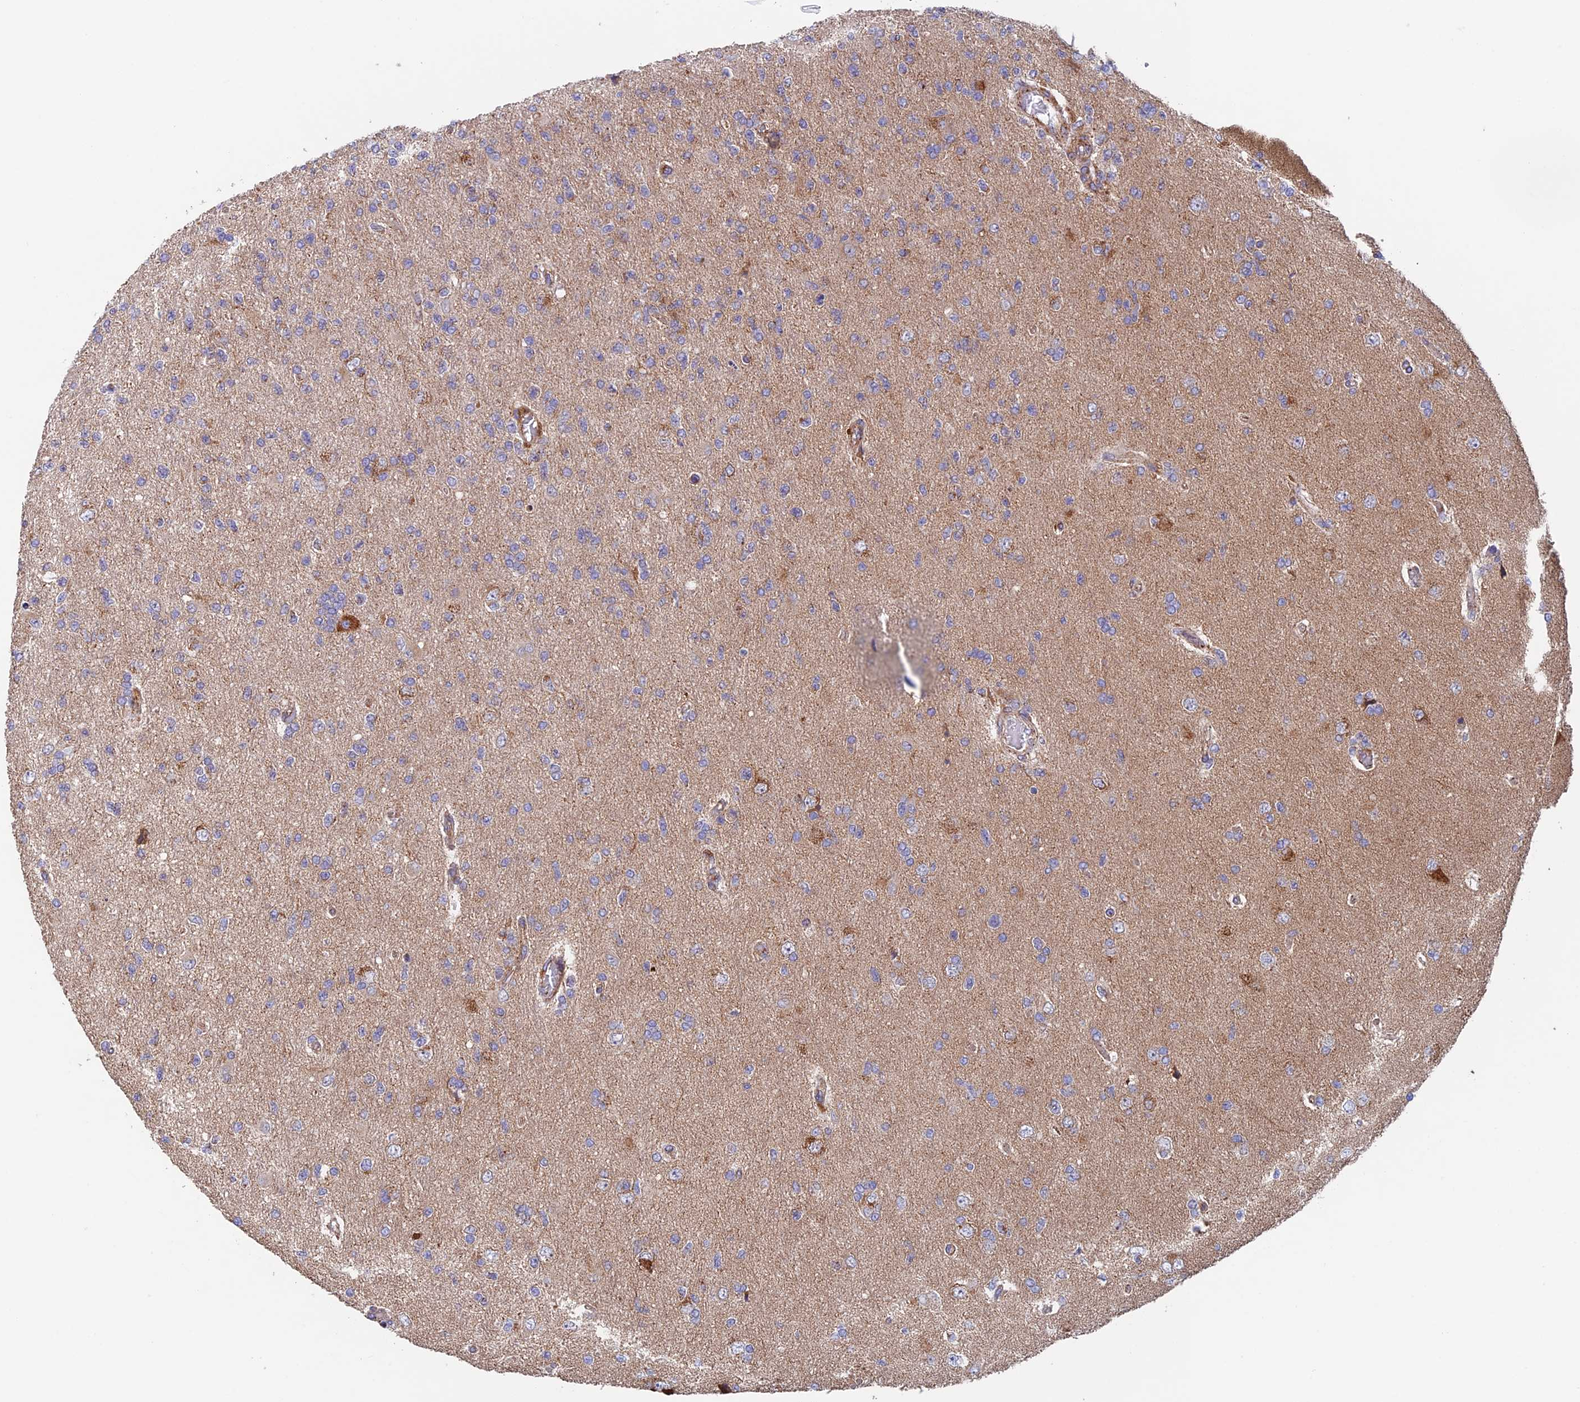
{"staining": {"intensity": "moderate", "quantity": "<25%", "location": "cytoplasmic/membranous"}, "tissue": "glioma", "cell_type": "Tumor cells", "image_type": "cancer", "snomed": [{"axis": "morphology", "description": "Glioma, malignant, High grade"}, {"axis": "topography", "description": "Brain"}], "caption": "The immunohistochemical stain labels moderate cytoplasmic/membranous positivity in tumor cells of glioma tissue. (brown staining indicates protein expression, while blue staining denotes nuclei).", "gene": "MRPL1", "patient": {"sex": "male", "age": 56}}